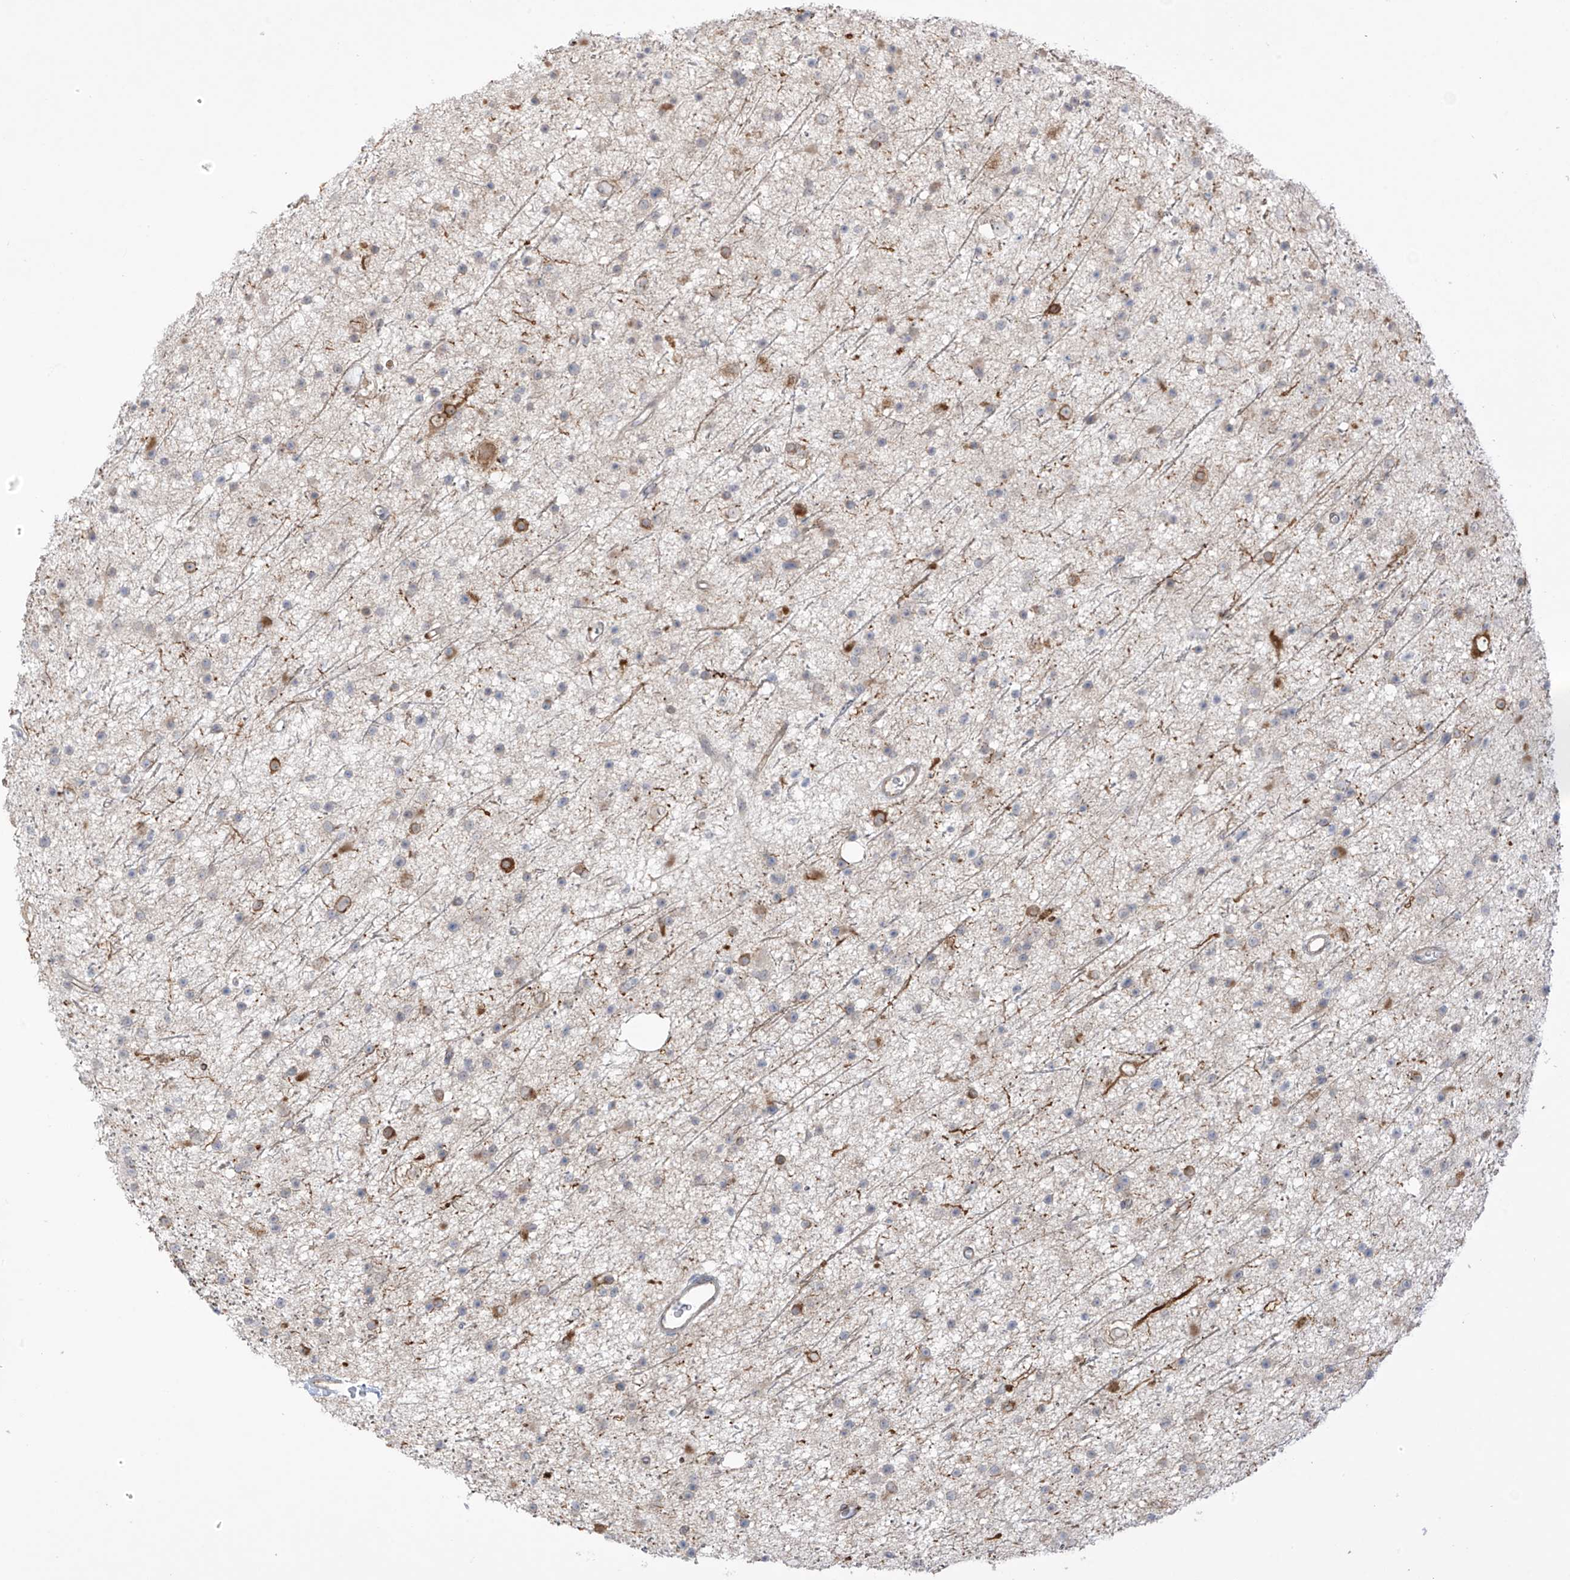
{"staining": {"intensity": "moderate", "quantity": "<25%", "location": "cytoplasmic/membranous"}, "tissue": "glioma", "cell_type": "Tumor cells", "image_type": "cancer", "snomed": [{"axis": "morphology", "description": "Glioma, malignant, Low grade"}, {"axis": "topography", "description": "Cerebral cortex"}], "caption": "This is an image of immunohistochemistry staining of glioma, which shows moderate expression in the cytoplasmic/membranous of tumor cells.", "gene": "HS6ST2", "patient": {"sex": "female", "age": 39}}